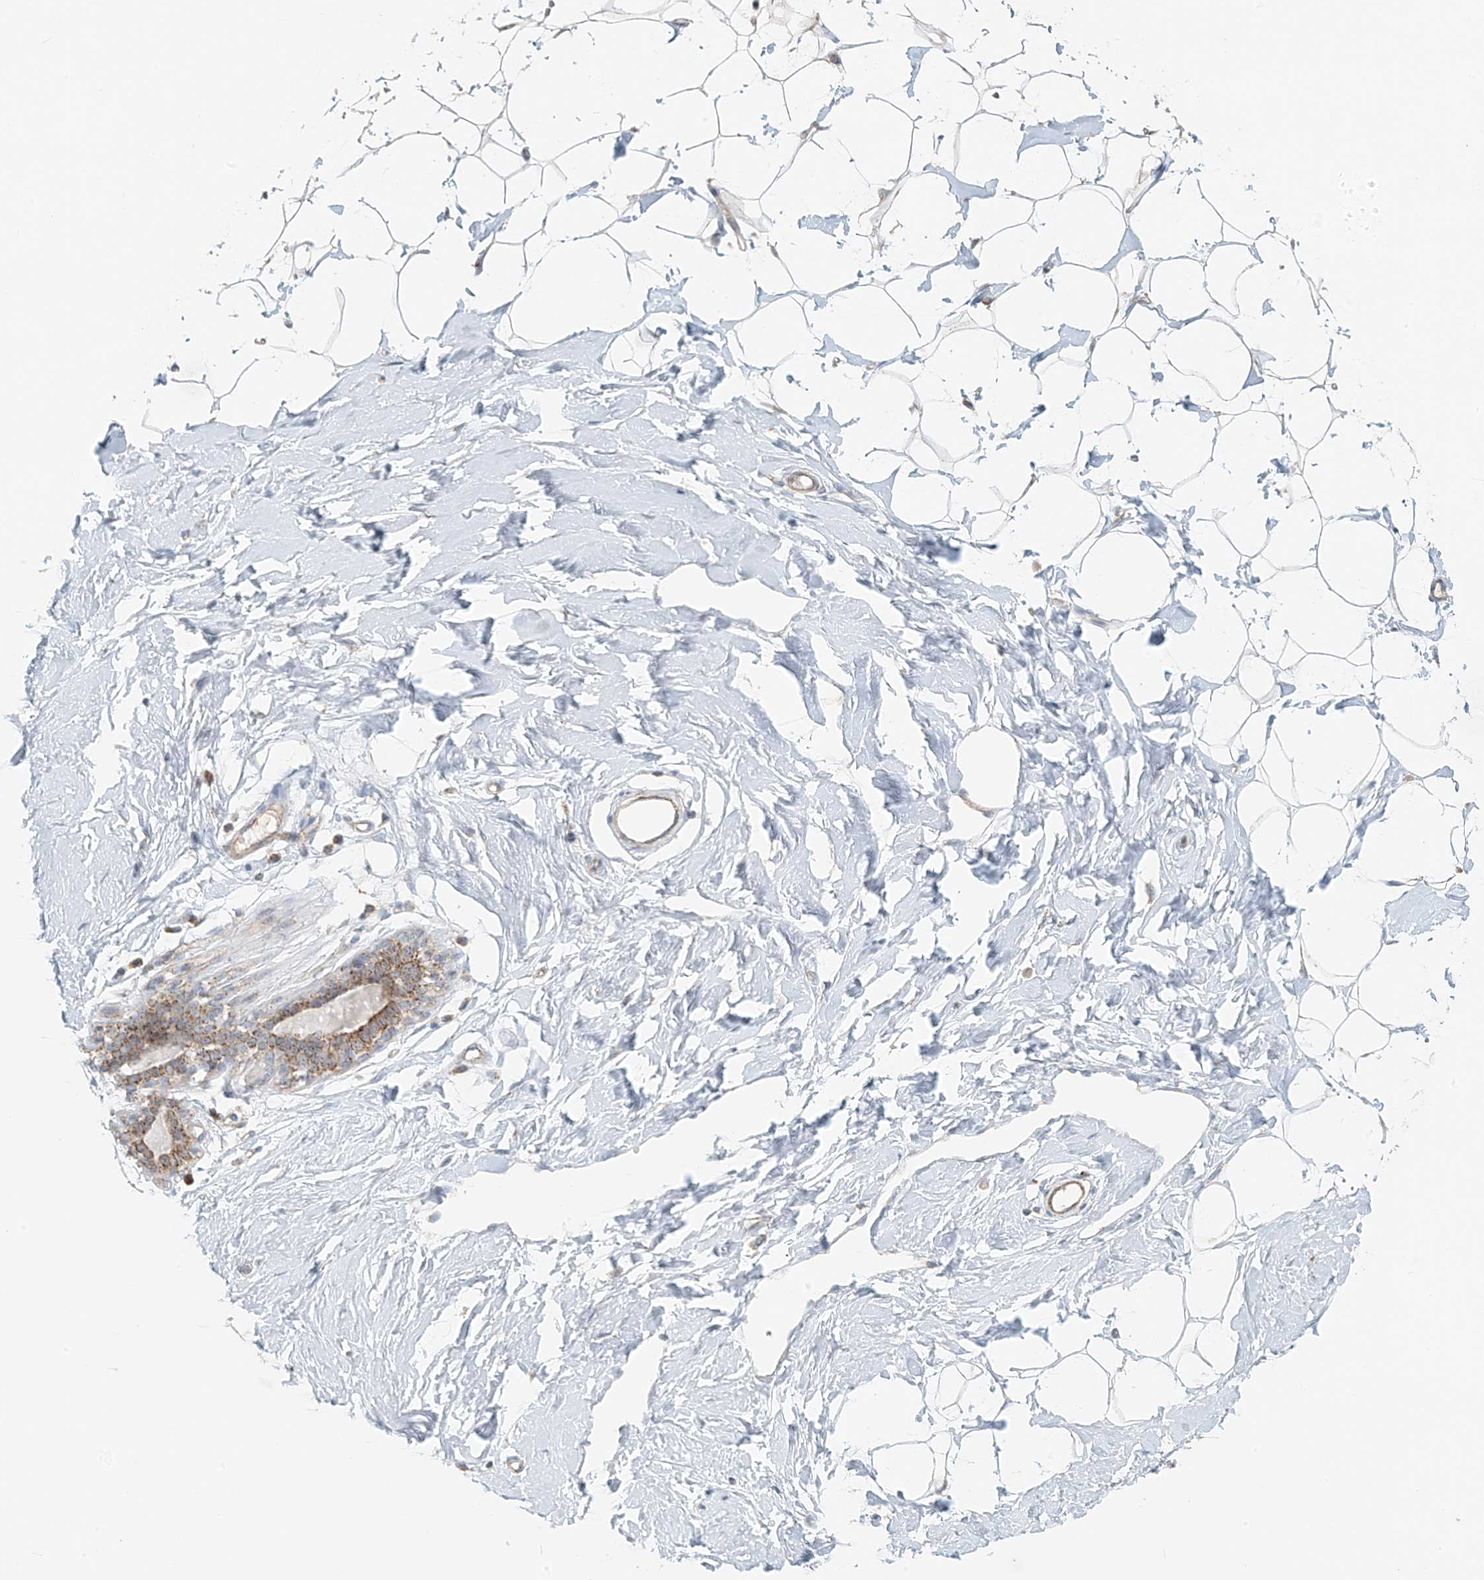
{"staining": {"intensity": "negative", "quantity": "none", "location": "none"}, "tissue": "adipose tissue", "cell_type": "Adipocytes", "image_type": "normal", "snomed": [{"axis": "morphology", "description": "Normal tissue, NOS"}, {"axis": "topography", "description": "Breast"}], "caption": "Unremarkable adipose tissue was stained to show a protein in brown. There is no significant positivity in adipocytes. (DAB immunohistochemistry with hematoxylin counter stain).", "gene": "UST", "patient": {"sex": "female", "age": 23}}